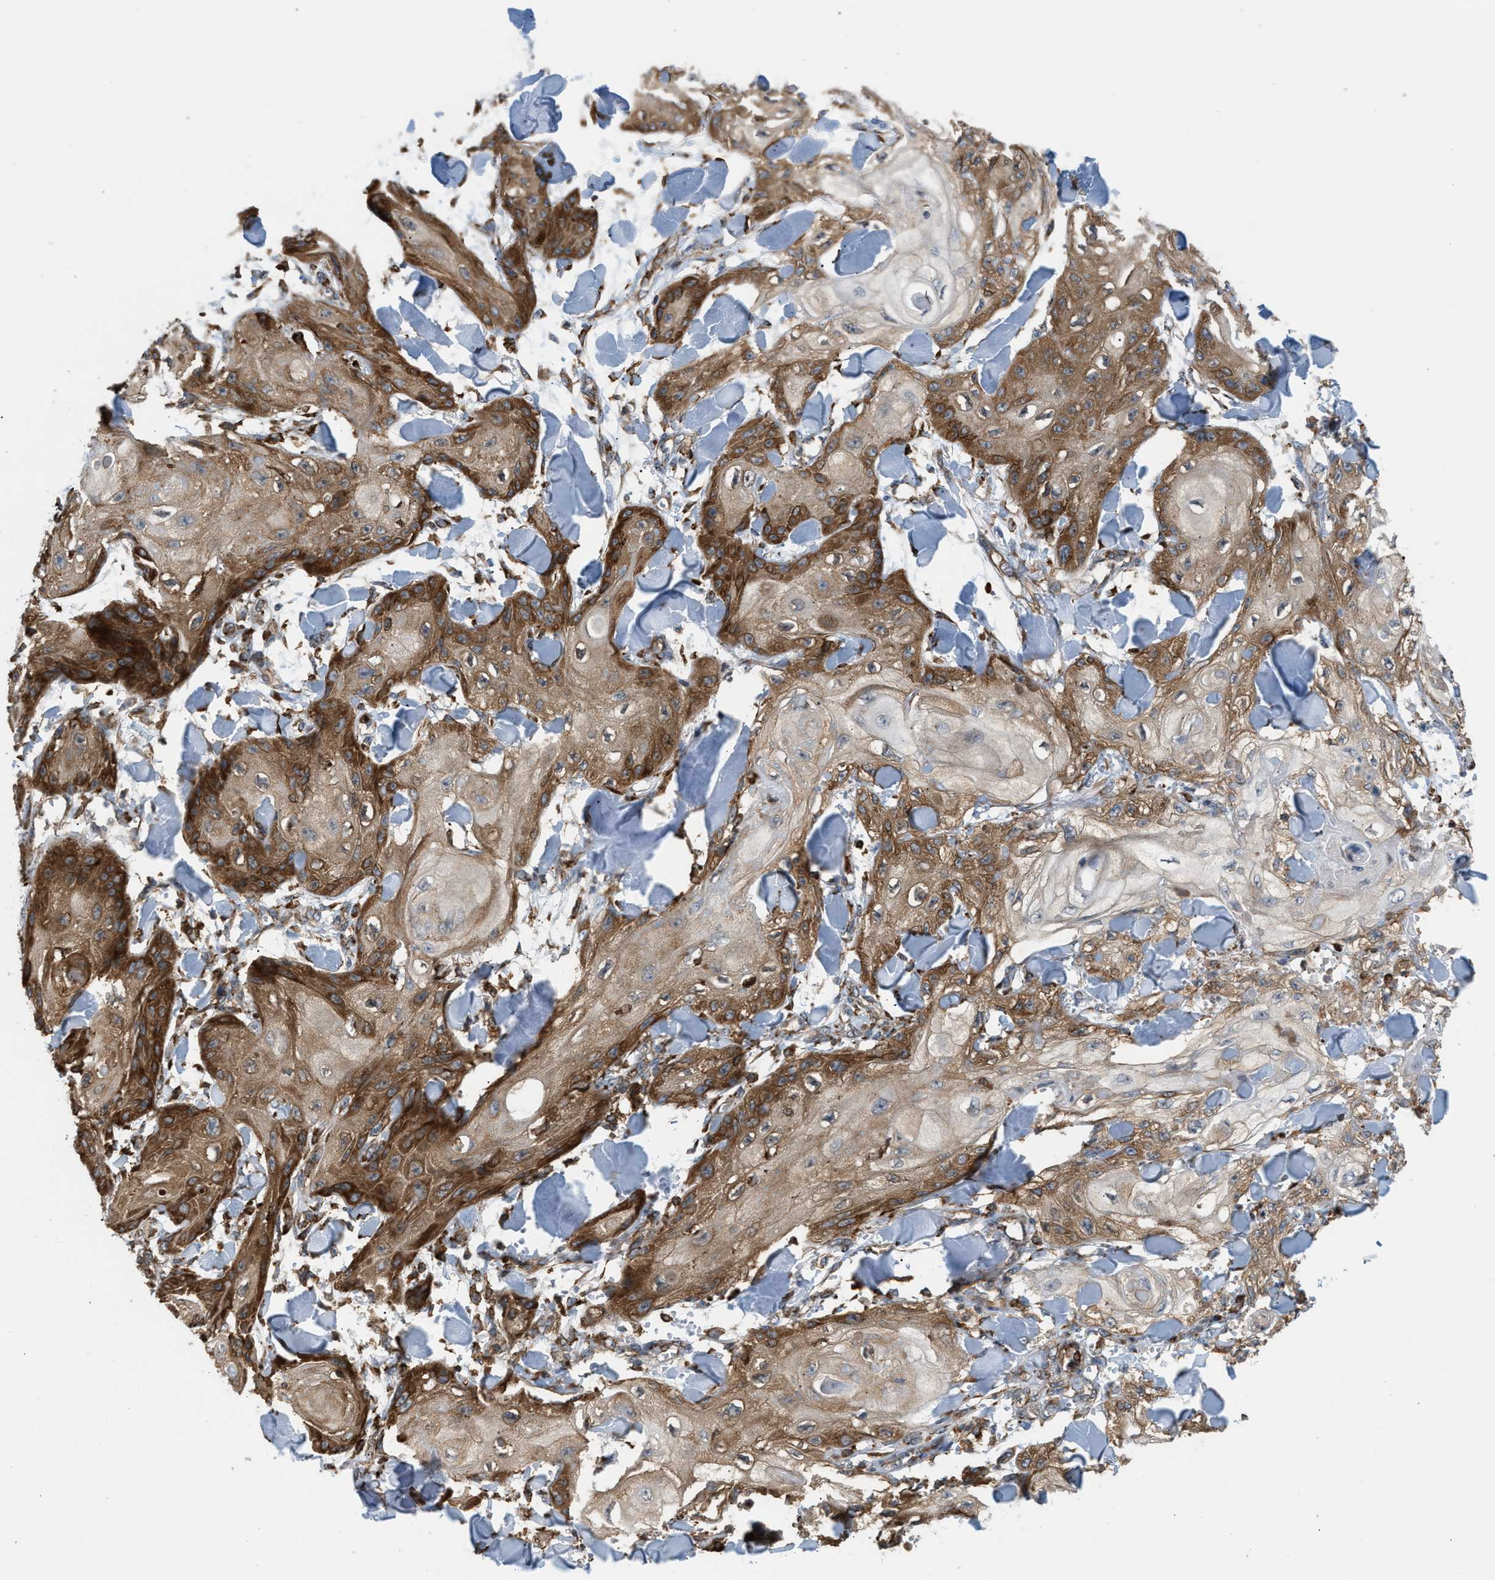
{"staining": {"intensity": "strong", "quantity": ">75%", "location": "cytoplasmic/membranous"}, "tissue": "skin cancer", "cell_type": "Tumor cells", "image_type": "cancer", "snomed": [{"axis": "morphology", "description": "Squamous cell carcinoma, NOS"}, {"axis": "topography", "description": "Skin"}], "caption": "Tumor cells reveal strong cytoplasmic/membranous expression in approximately >75% of cells in skin cancer (squamous cell carcinoma). The protein is stained brown, and the nuclei are stained in blue (DAB IHC with brightfield microscopy, high magnification).", "gene": "BAIAP2L1", "patient": {"sex": "male", "age": 74}}